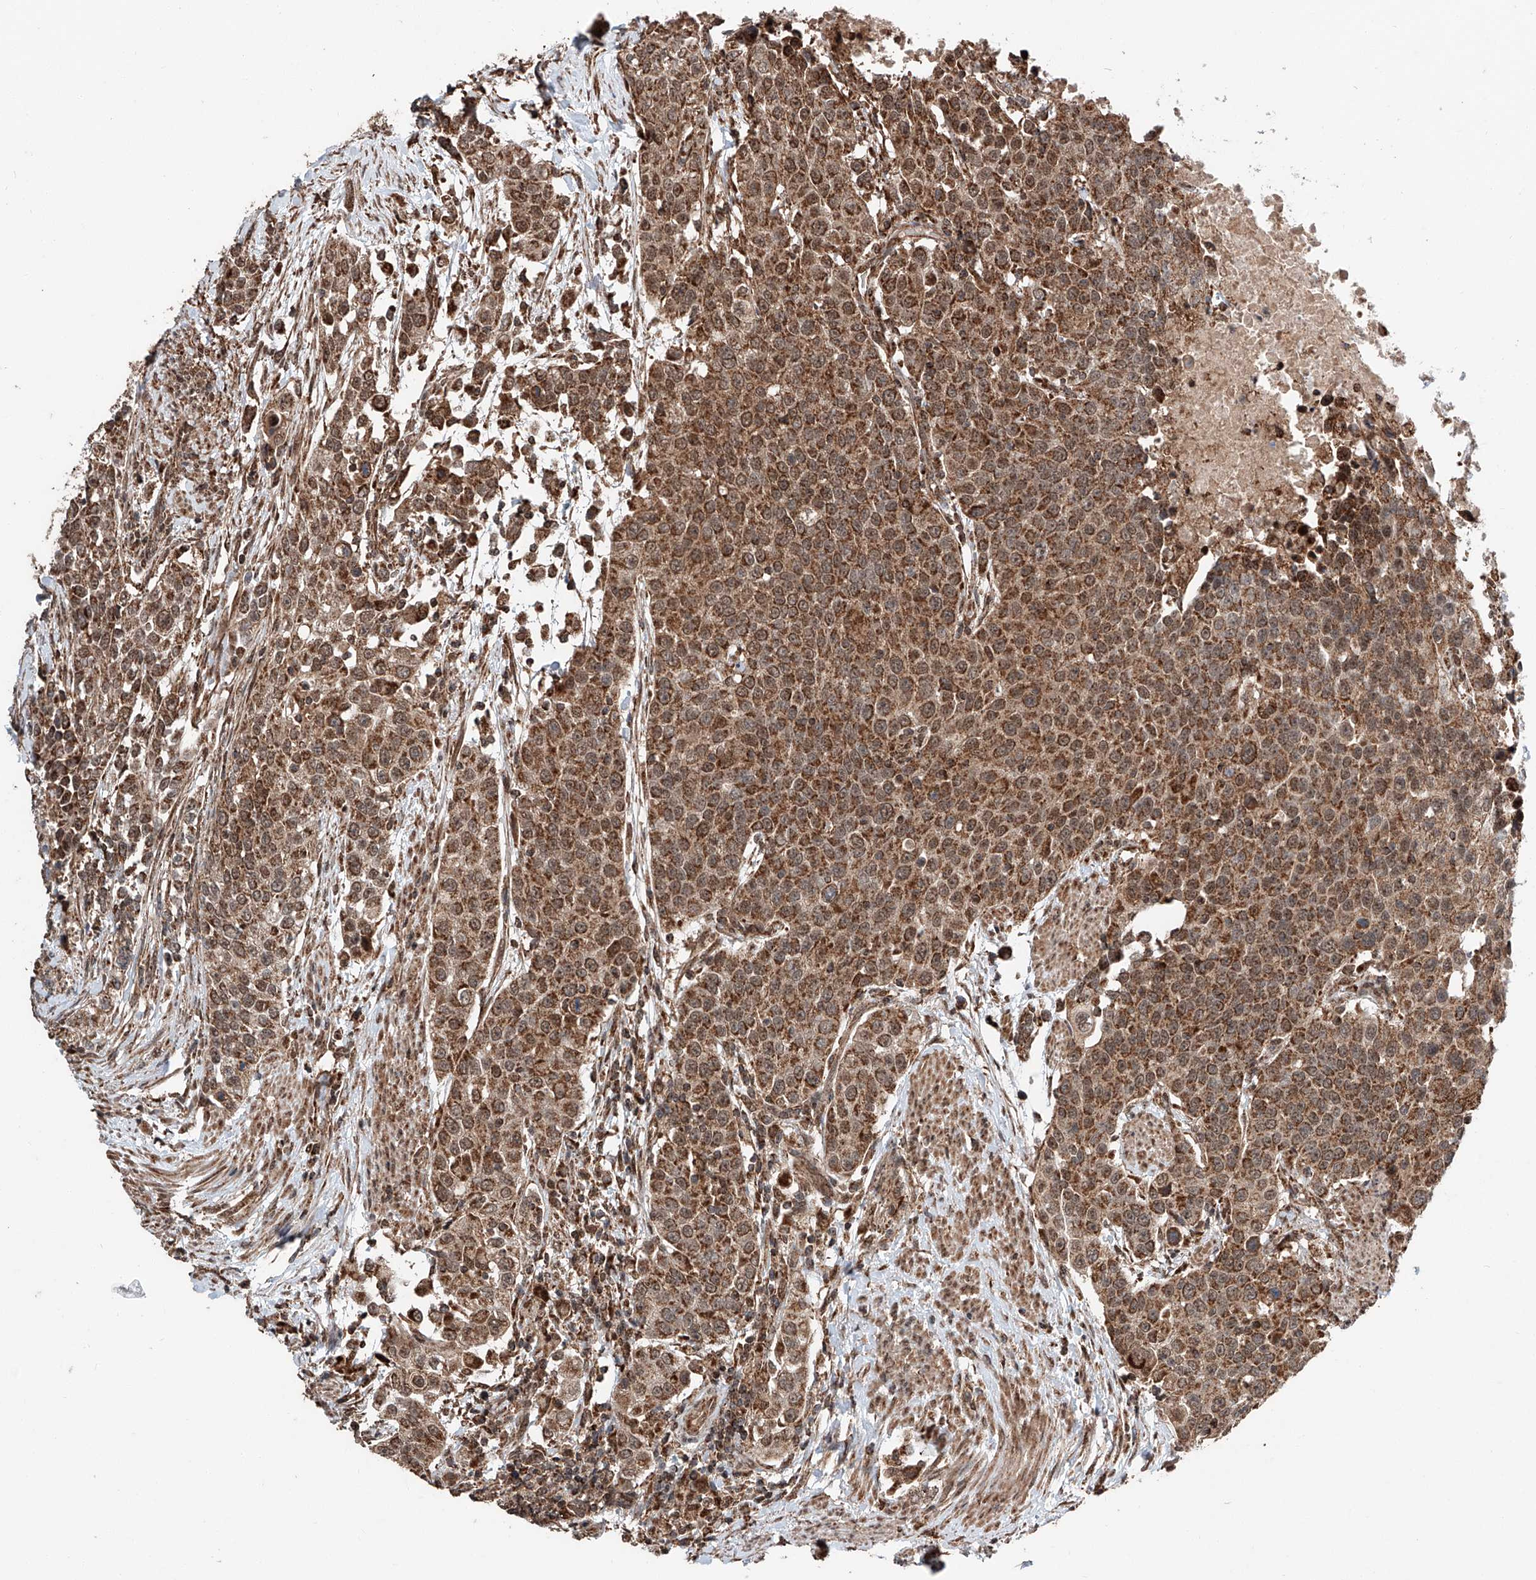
{"staining": {"intensity": "strong", "quantity": ">75%", "location": "cytoplasmic/membranous,nuclear"}, "tissue": "urothelial cancer", "cell_type": "Tumor cells", "image_type": "cancer", "snomed": [{"axis": "morphology", "description": "Urothelial carcinoma, High grade"}, {"axis": "topography", "description": "Urinary bladder"}], "caption": "Brown immunohistochemical staining in human urothelial carcinoma (high-grade) displays strong cytoplasmic/membranous and nuclear staining in about >75% of tumor cells. Nuclei are stained in blue.", "gene": "ZNF445", "patient": {"sex": "female", "age": 80}}